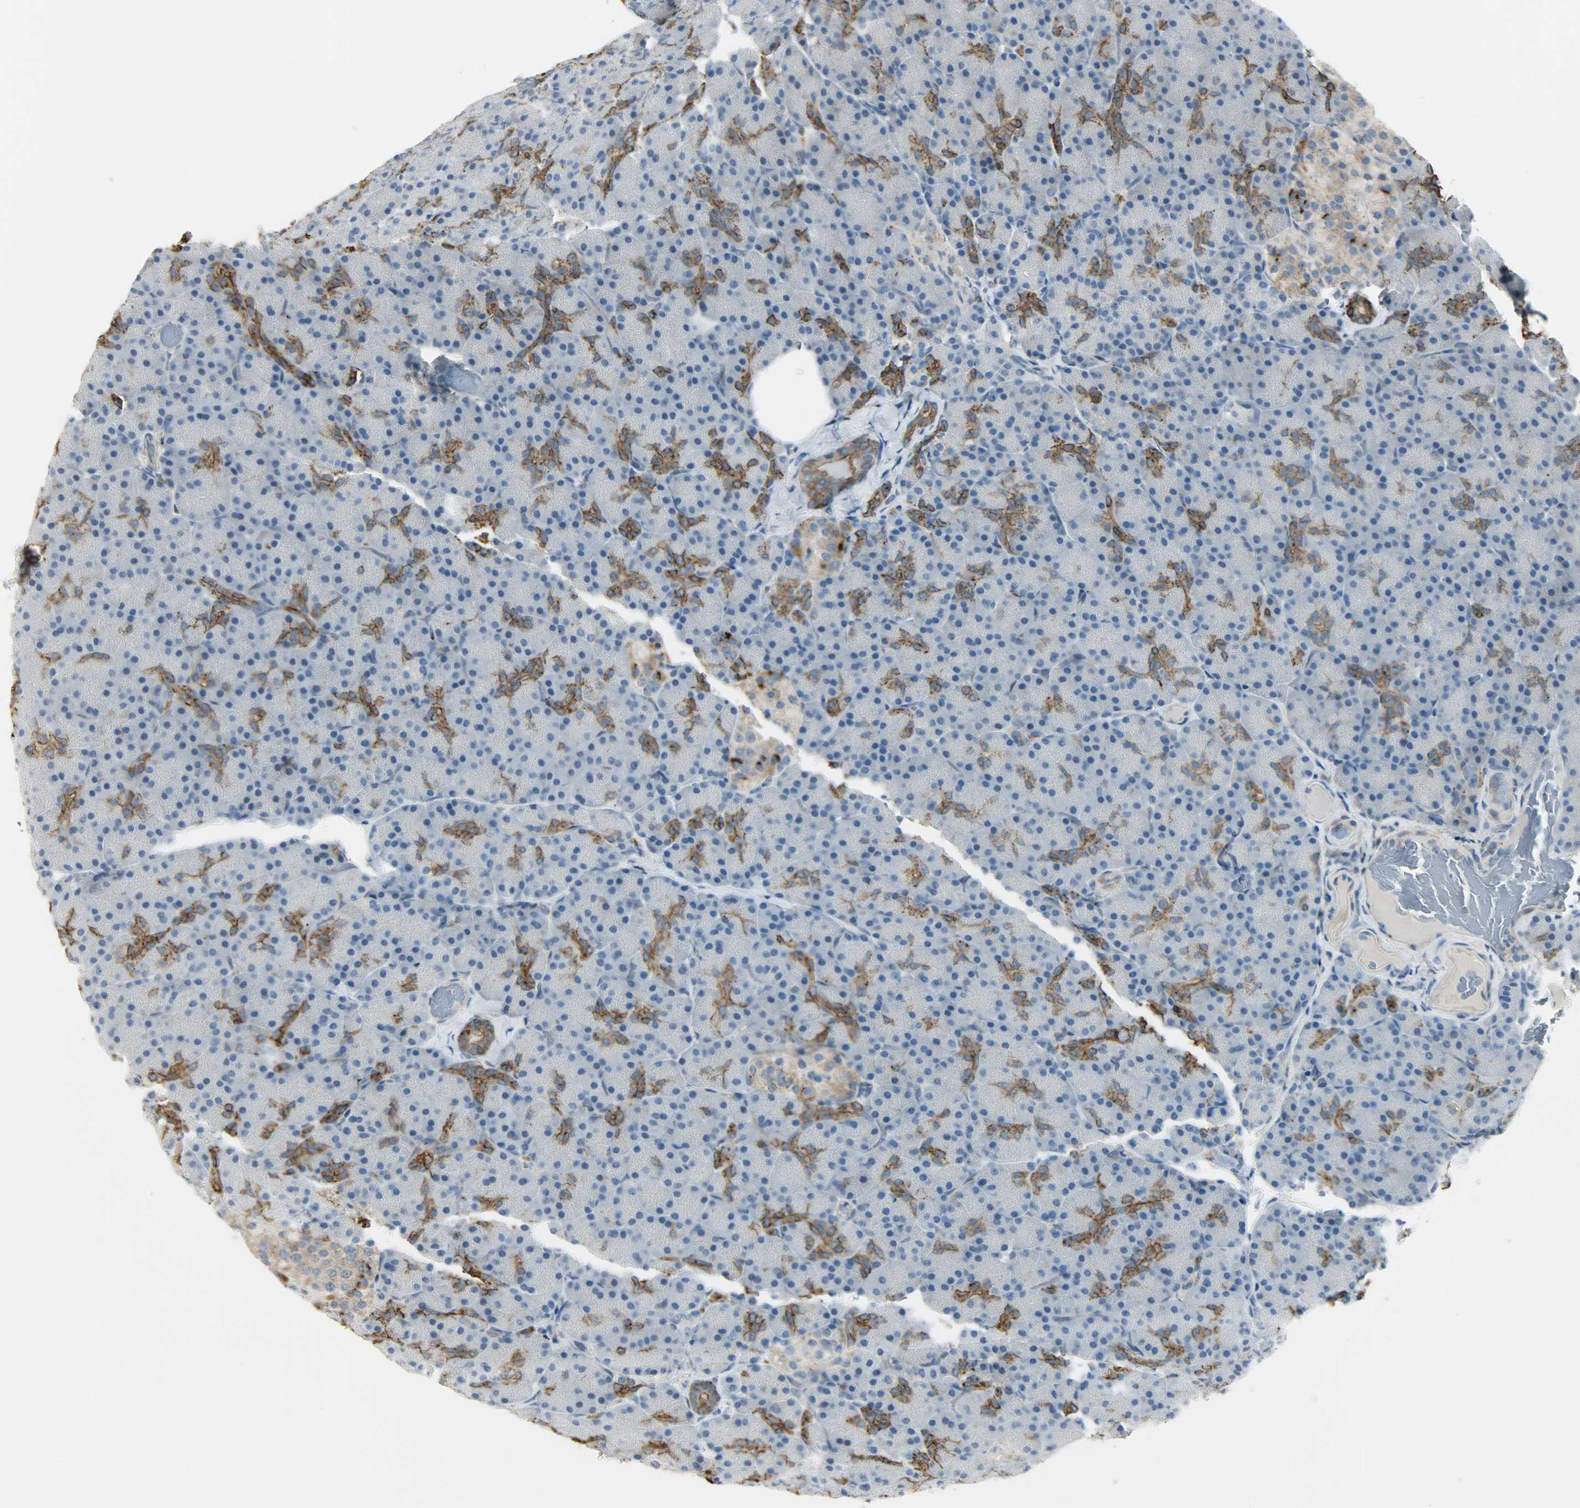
{"staining": {"intensity": "strong", "quantity": "<25%", "location": "cytoplasmic/membranous"}, "tissue": "pancreas", "cell_type": "Exocrine glandular cells", "image_type": "normal", "snomed": [{"axis": "morphology", "description": "Normal tissue, NOS"}, {"axis": "topography", "description": "Pancreas"}], "caption": "Human pancreas stained with a protein marker reveals strong staining in exocrine glandular cells.", "gene": "CD4", "patient": {"sex": "female", "age": 43}}